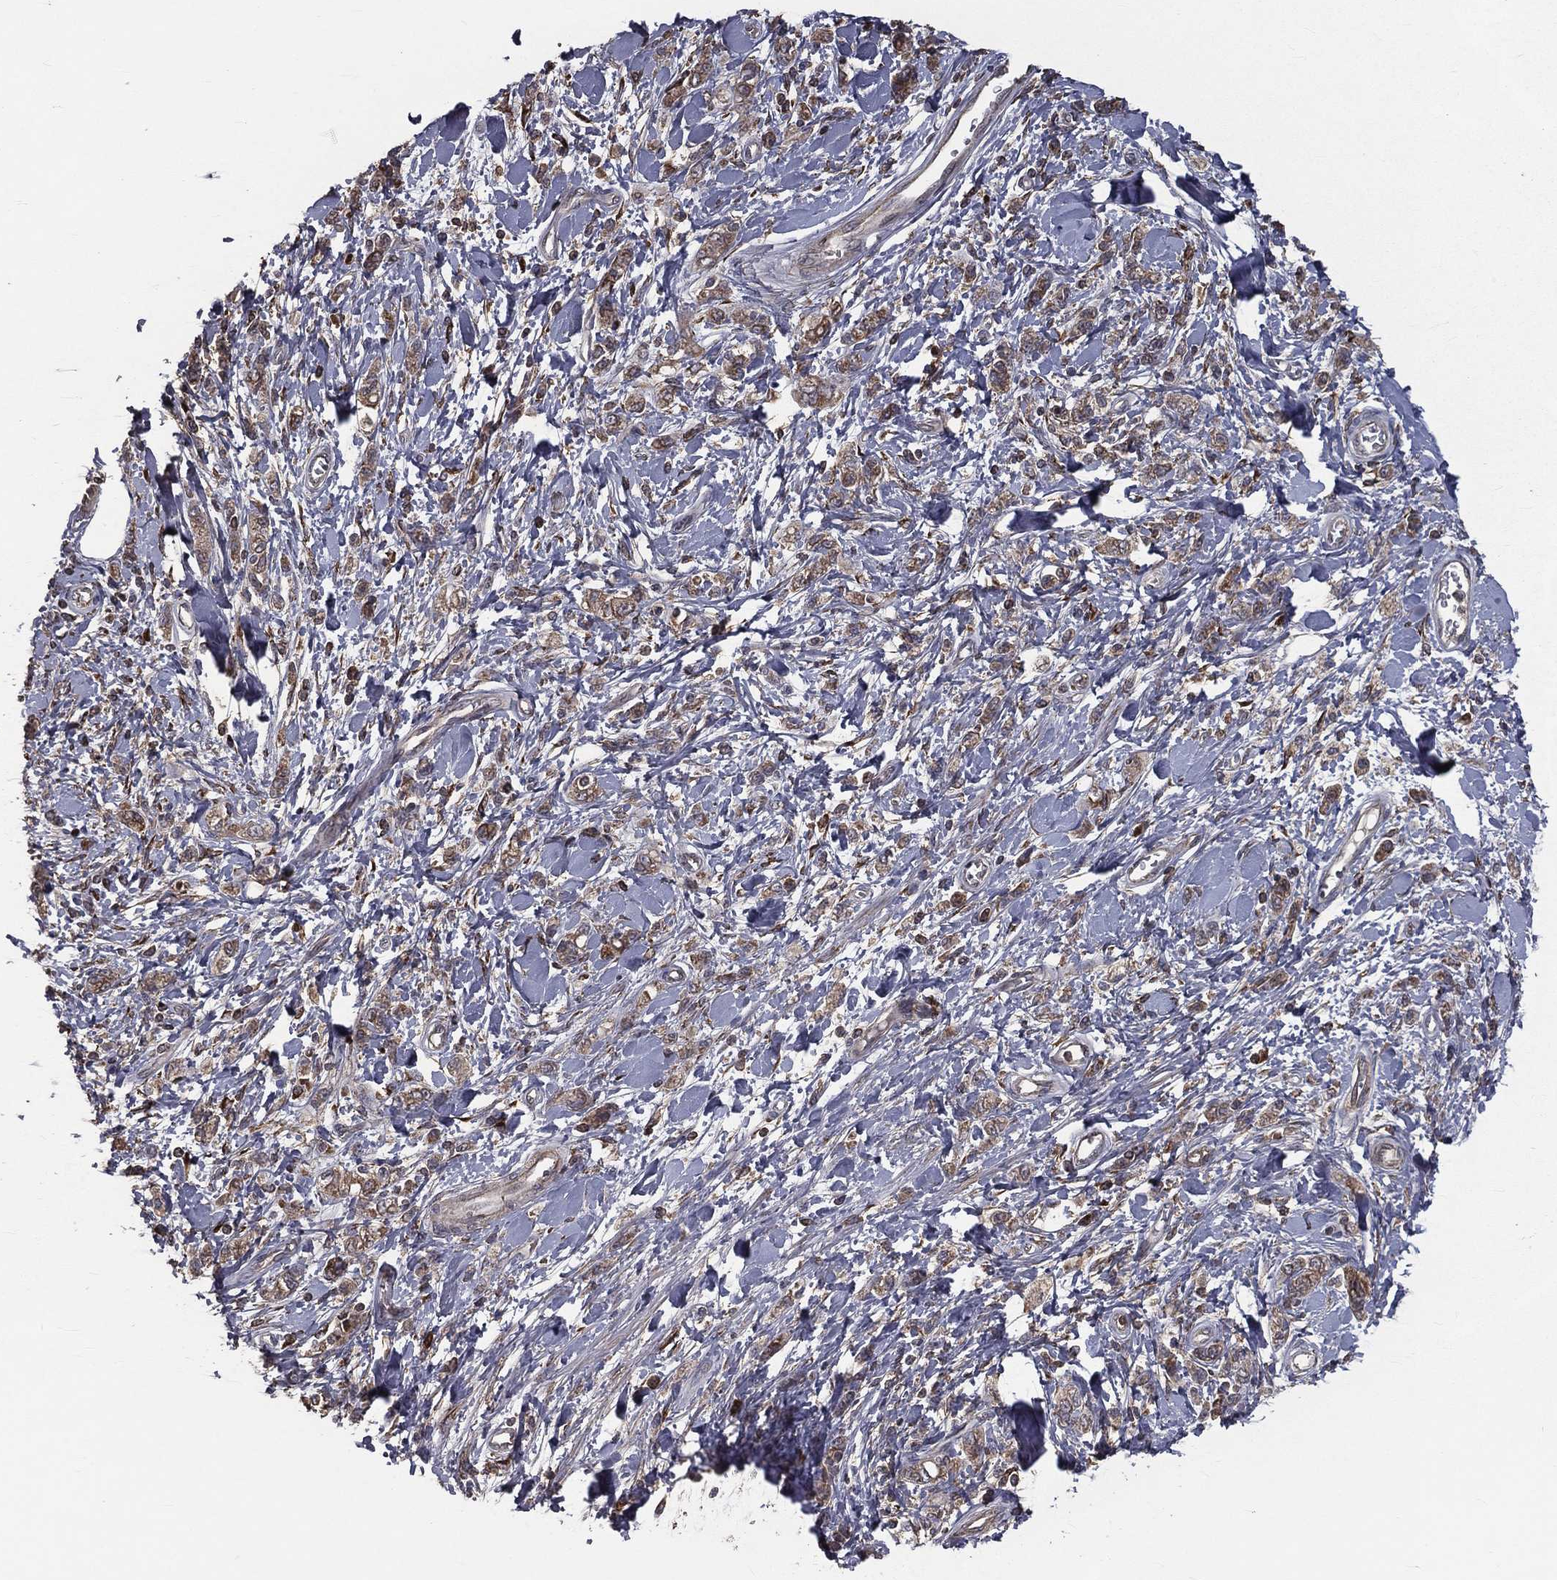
{"staining": {"intensity": "moderate", "quantity": ">75%", "location": "cytoplasmic/membranous"}, "tissue": "stomach cancer", "cell_type": "Tumor cells", "image_type": "cancer", "snomed": [{"axis": "morphology", "description": "Adenocarcinoma, NOS"}, {"axis": "topography", "description": "Stomach"}], "caption": "IHC image of stomach cancer stained for a protein (brown), which displays medium levels of moderate cytoplasmic/membranous positivity in about >75% of tumor cells.", "gene": "OLFML1", "patient": {"sex": "male", "age": 77}}